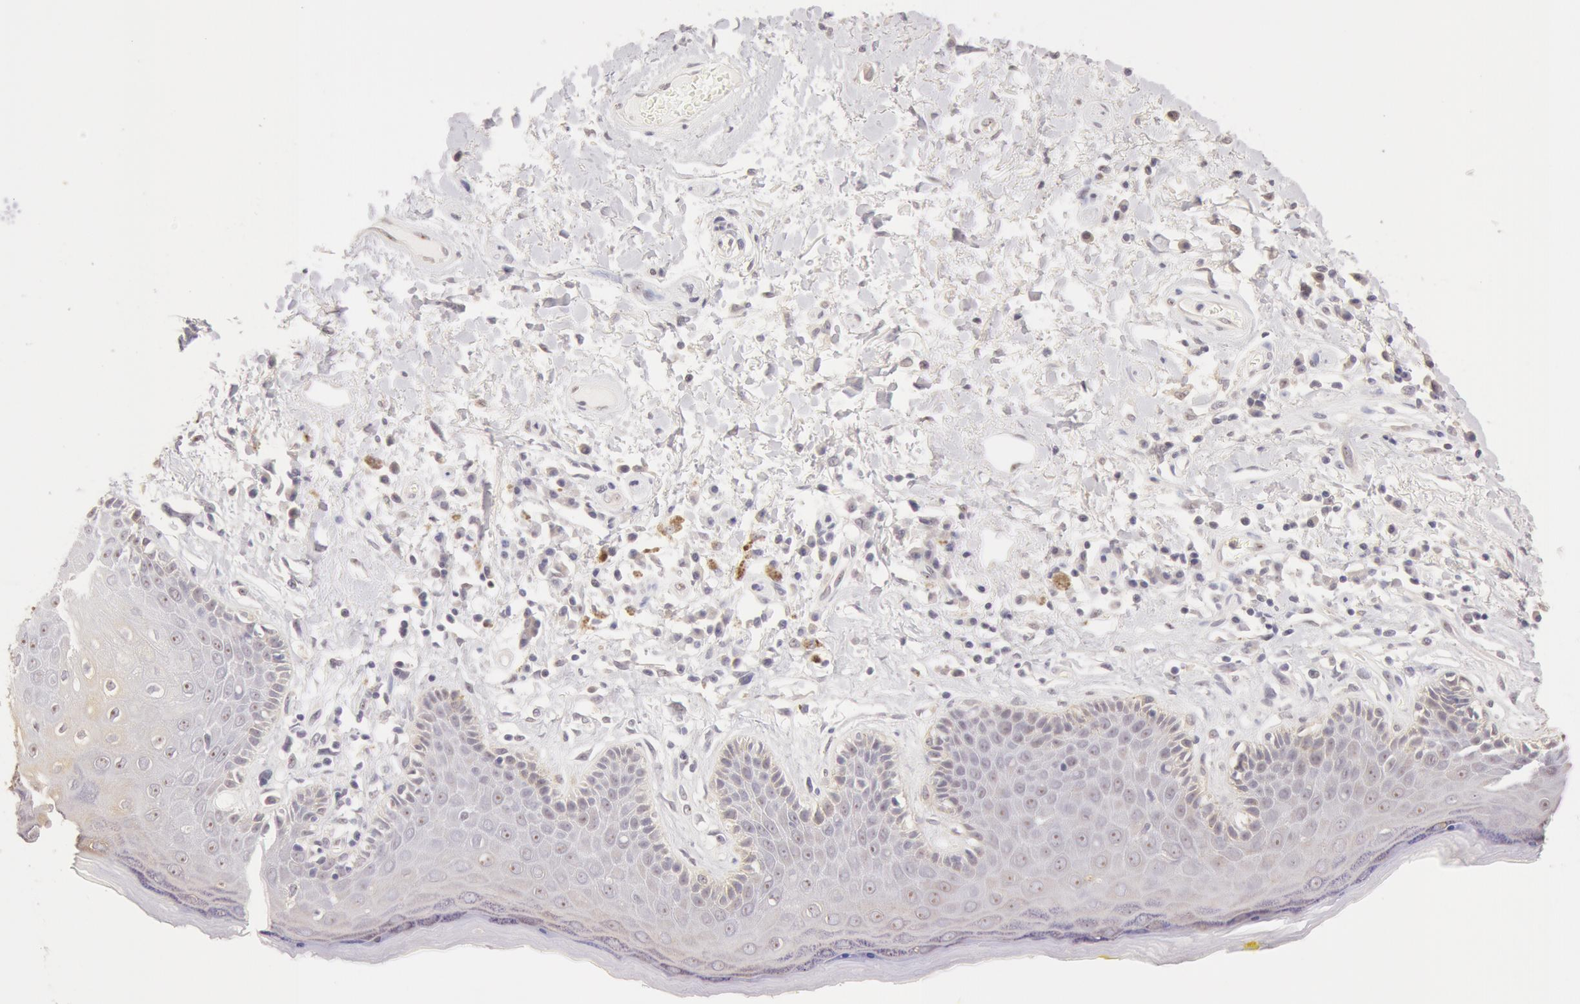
{"staining": {"intensity": "negative", "quantity": "none", "location": "none"}, "tissue": "skin", "cell_type": "Epidermal cells", "image_type": "normal", "snomed": [{"axis": "morphology", "description": "Normal tissue, NOS"}, {"axis": "topography", "description": "Skin"}, {"axis": "topography", "description": "Anal"}], "caption": "A high-resolution histopathology image shows IHC staining of unremarkable skin, which exhibits no significant staining in epidermal cells.", "gene": "ZNF597", "patient": {"sex": "male", "age": 61}}